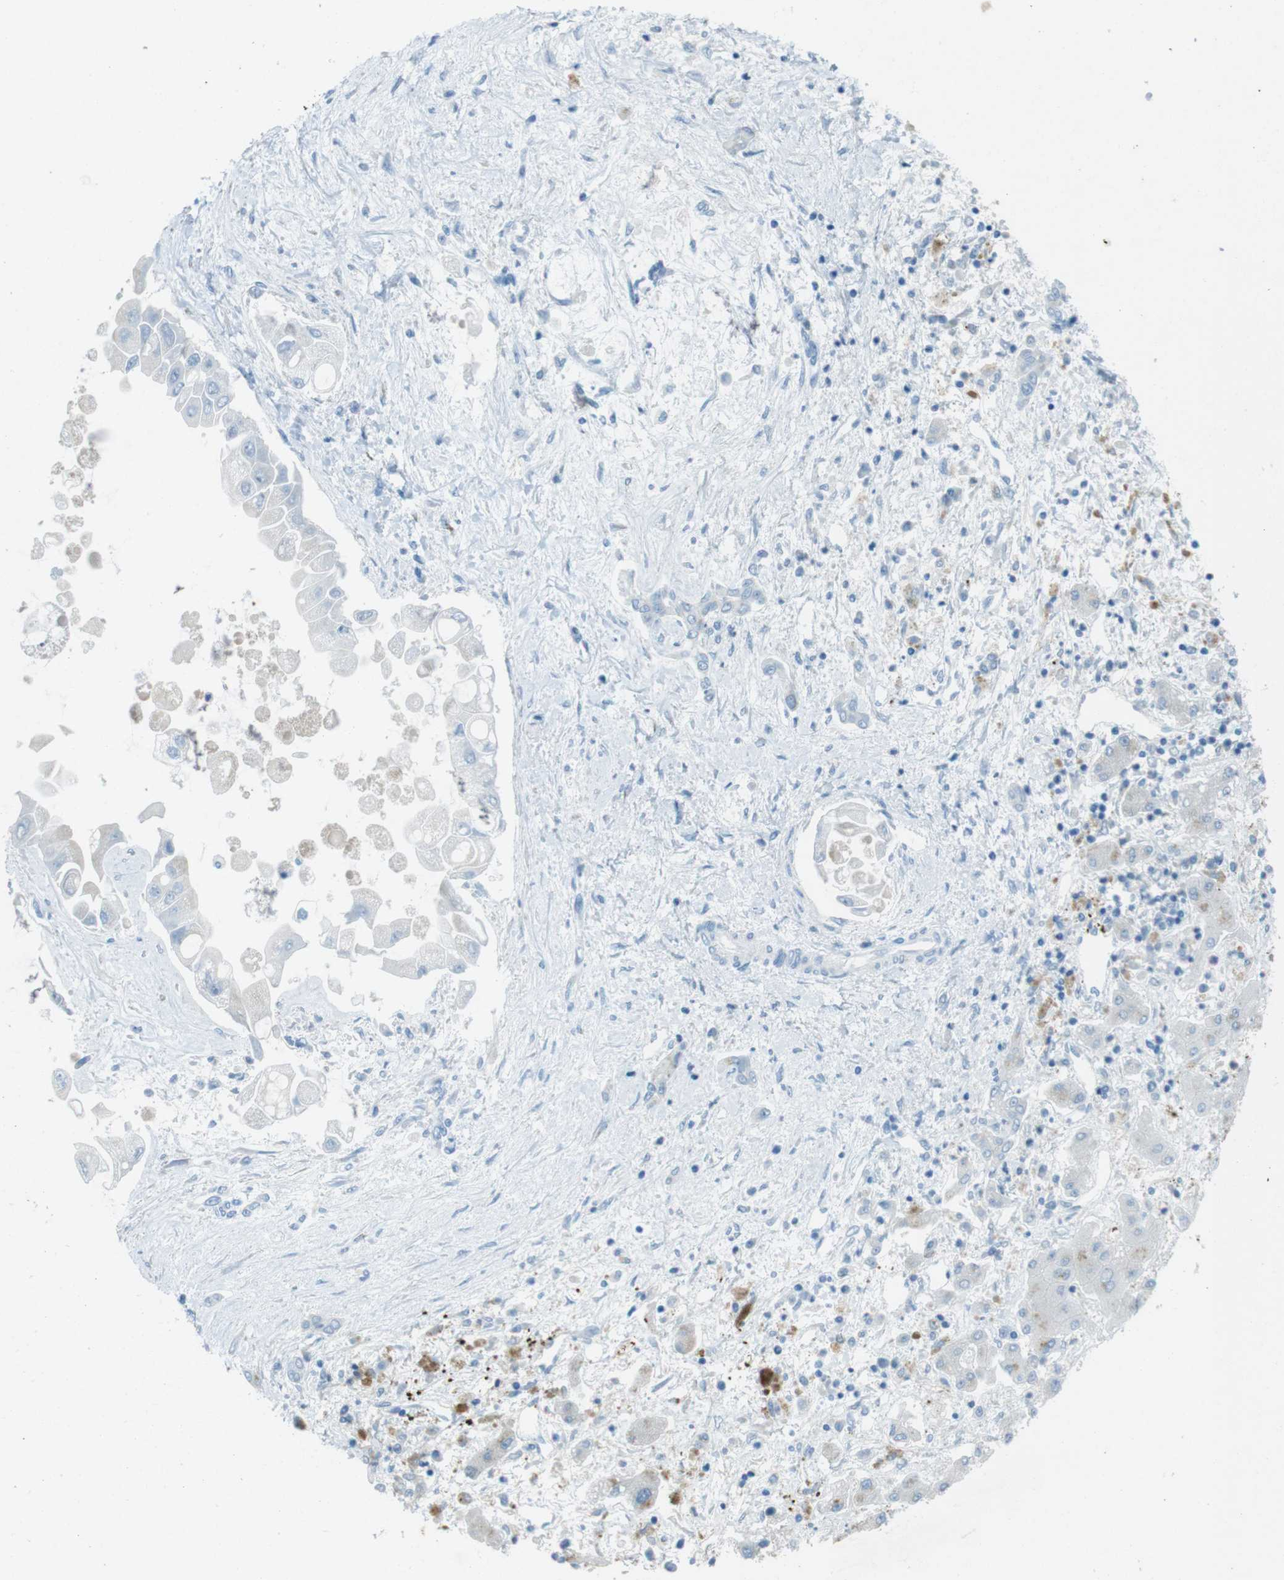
{"staining": {"intensity": "moderate", "quantity": "<25%", "location": "cytoplasmic/membranous"}, "tissue": "liver cancer", "cell_type": "Tumor cells", "image_type": "cancer", "snomed": [{"axis": "morphology", "description": "Cholangiocarcinoma"}, {"axis": "topography", "description": "Liver"}], "caption": "Human liver cancer (cholangiocarcinoma) stained with a protein marker demonstrates moderate staining in tumor cells.", "gene": "TXNDC15", "patient": {"sex": "male", "age": 50}}